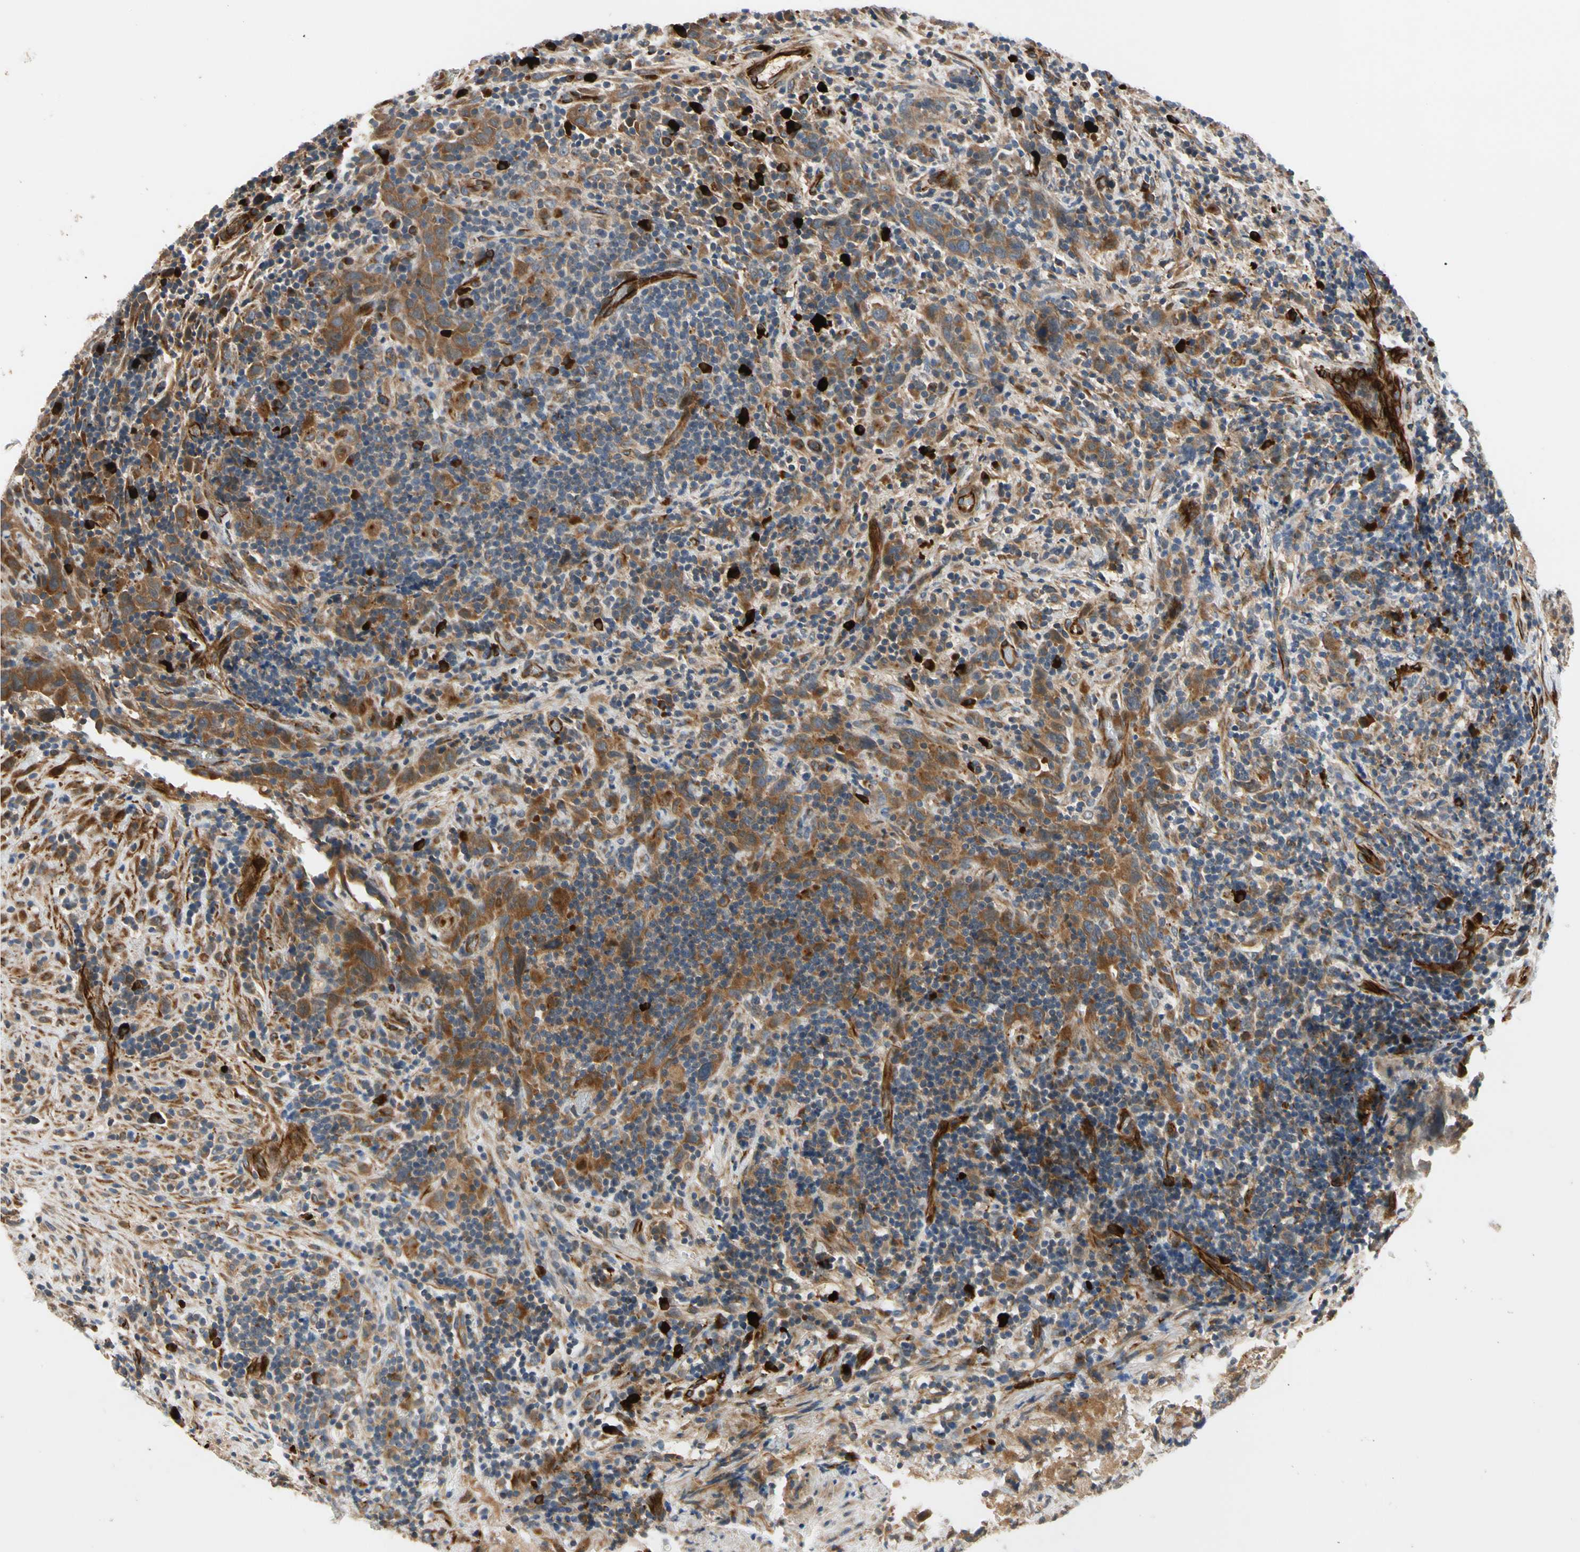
{"staining": {"intensity": "moderate", "quantity": ">75%", "location": "cytoplasmic/membranous"}, "tissue": "urothelial cancer", "cell_type": "Tumor cells", "image_type": "cancer", "snomed": [{"axis": "morphology", "description": "Urothelial carcinoma, High grade"}, {"axis": "topography", "description": "Urinary bladder"}], "caption": "Immunohistochemistry (IHC) staining of urothelial cancer, which displays medium levels of moderate cytoplasmic/membranous staining in about >75% of tumor cells indicating moderate cytoplasmic/membranous protein staining. The staining was performed using DAB (3,3'-diaminobenzidine) (brown) for protein detection and nuclei were counterstained in hematoxylin (blue).", "gene": "FGD6", "patient": {"sex": "male", "age": 61}}